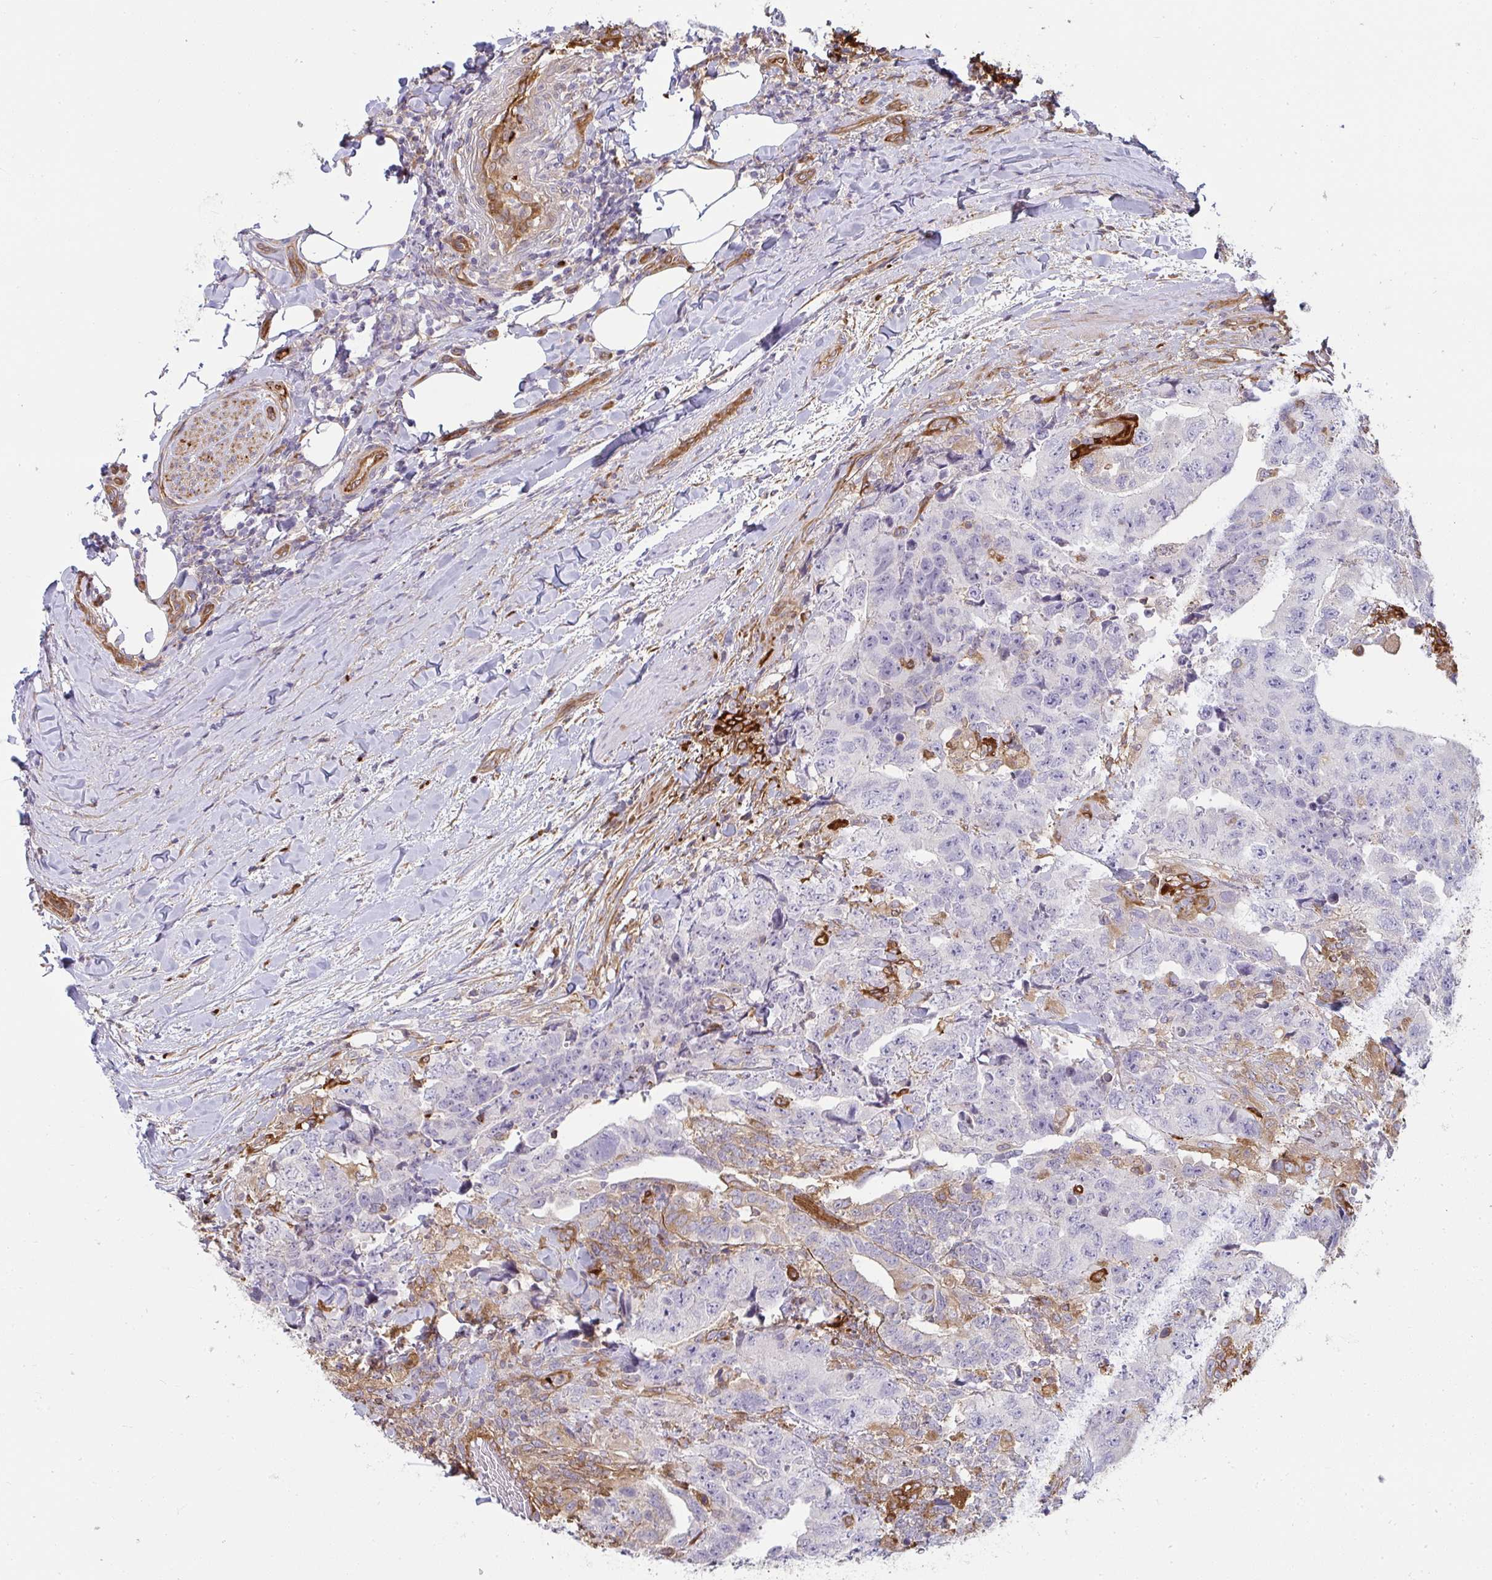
{"staining": {"intensity": "negative", "quantity": "none", "location": "none"}, "tissue": "testis cancer", "cell_type": "Tumor cells", "image_type": "cancer", "snomed": [{"axis": "morphology", "description": "Carcinoma, Embryonal, NOS"}, {"axis": "topography", "description": "Testis"}], "caption": "IHC image of human testis cancer stained for a protein (brown), which exhibits no staining in tumor cells.", "gene": "IFIT3", "patient": {"sex": "male", "age": 24}}